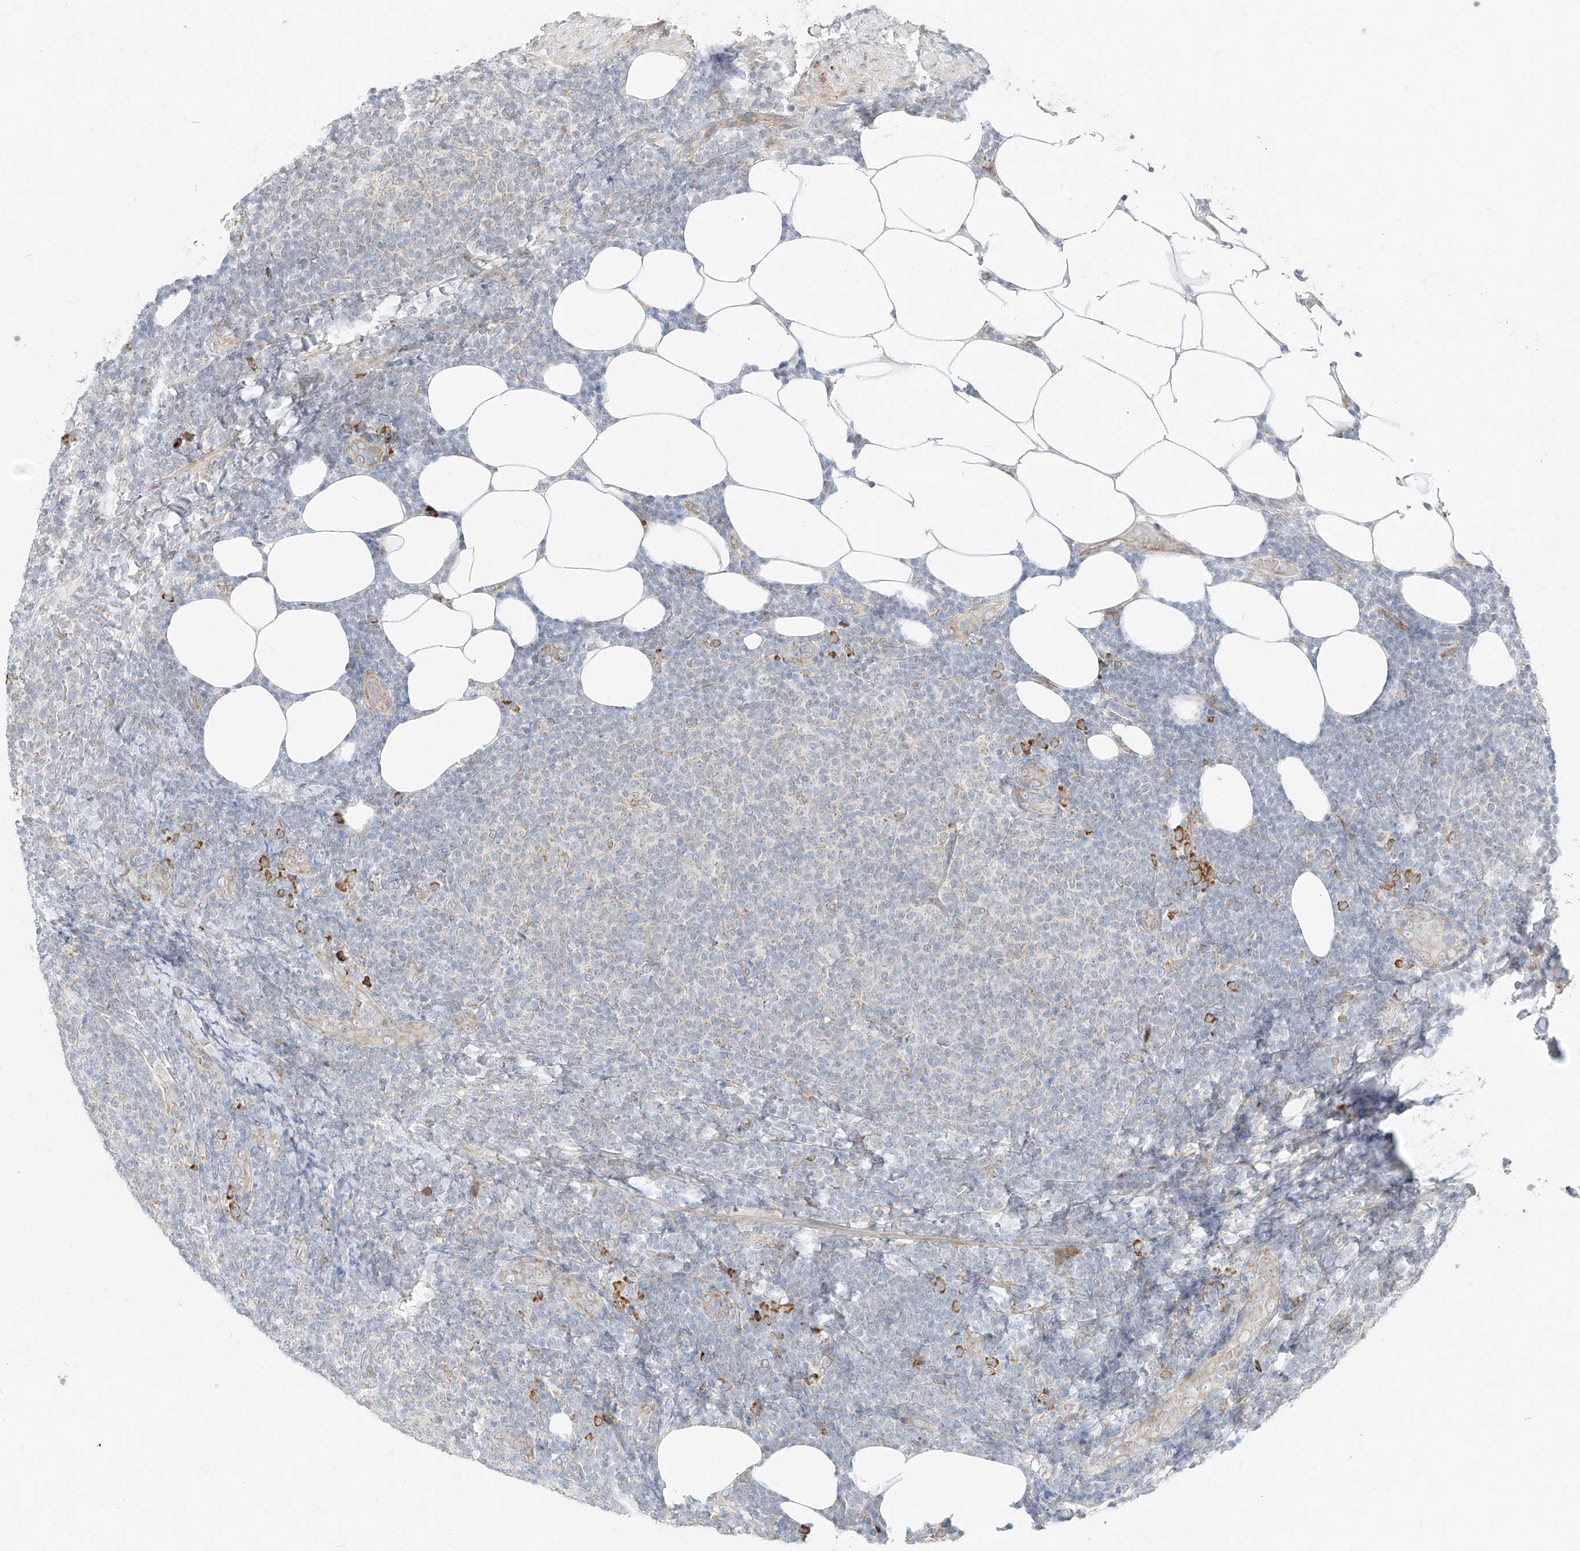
{"staining": {"intensity": "moderate", "quantity": "<25%", "location": "cytoplasmic/membranous"}, "tissue": "lymphoma", "cell_type": "Tumor cells", "image_type": "cancer", "snomed": [{"axis": "morphology", "description": "Malignant lymphoma, non-Hodgkin's type, Low grade"}, {"axis": "topography", "description": "Lymph node"}], "caption": "Moderate cytoplasmic/membranous positivity for a protein is present in approximately <25% of tumor cells of lymphoma using immunohistochemistry (IHC).", "gene": "STT3A", "patient": {"sex": "male", "age": 66}}